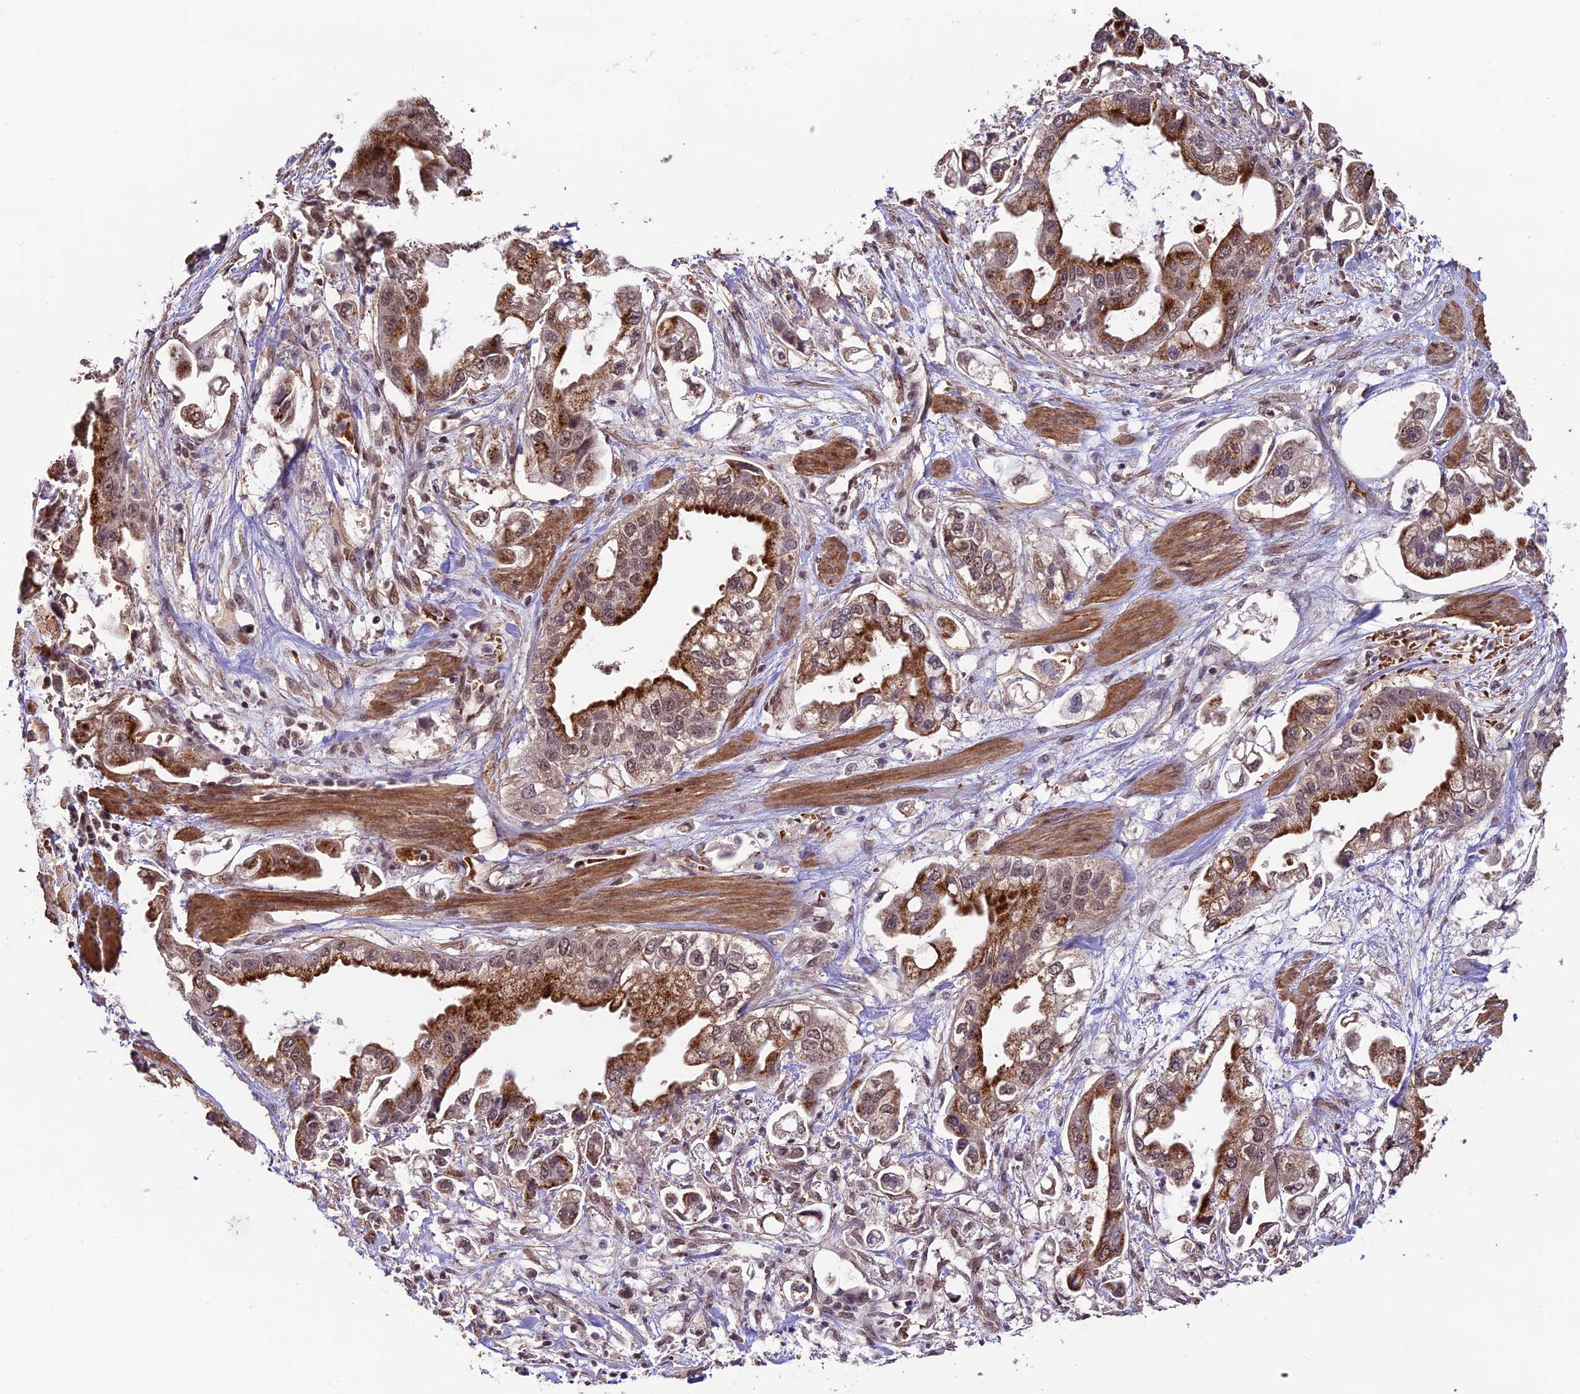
{"staining": {"intensity": "moderate", "quantity": ">75%", "location": "cytoplasmic/membranous,nuclear"}, "tissue": "stomach cancer", "cell_type": "Tumor cells", "image_type": "cancer", "snomed": [{"axis": "morphology", "description": "Adenocarcinoma, NOS"}, {"axis": "topography", "description": "Stomach"}], "caption": "A brown stain labels moderate cytoplasmic/membranous and nuclear expression of a protein in stomach adenocarcinoma tumor cells. Using DAB (3,3'-diaminobenzidine) (brown) and hematoxylin (blue) stains, captured at high magnification using brightfield microscopy.", "gene": "CABIN1", "patient": {"sex": "male", "age": 62}}